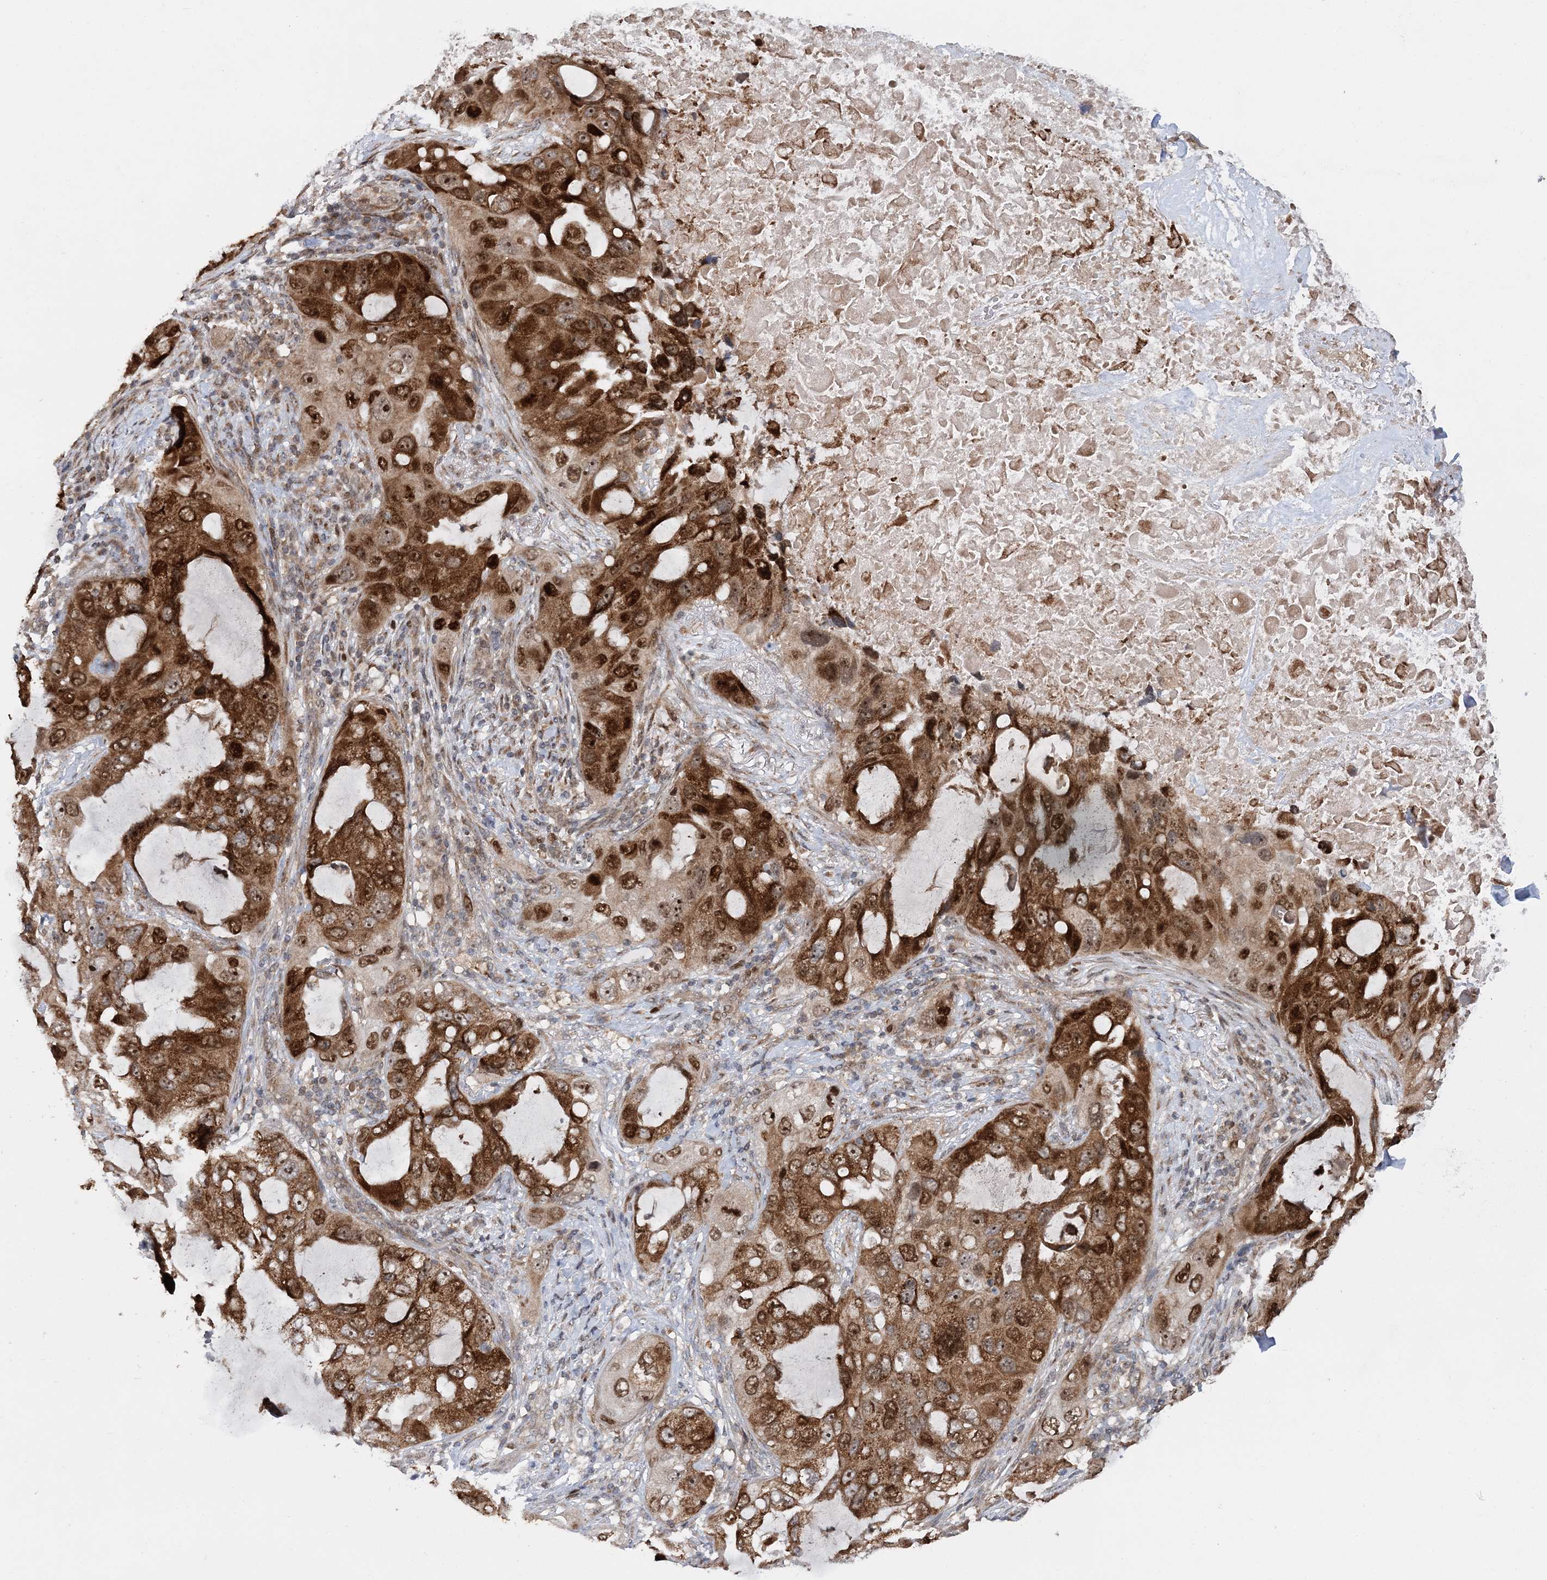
{"staining": {"intensity": "strong", "quantity": ">75%", "location": "cytoplasmic/membranous,nuclear"}, "tissue": "lung cancer", "cell_type": "Tumor cells", "image_type": "cancer", "snomed": [{"axis": "morphology", "description": "Squamous cell carcinoma, NOS"}, {"axis": "topography", "description": "Lung"}], "caption": "Lung squamous cell carcinoma stained for a protein demonstrates strong cytoplasmic/membranous and nuclear positivity in tumor cells. The staining was performed using DAB (3,3'-diaminobenzidine) to visualize the protein expression in brown, while the nuclei were stained in blue with hematoxylin (Magnification: 20x).", "gene": "KIF4A", "patient": {"sex": "female", "age": 73}}